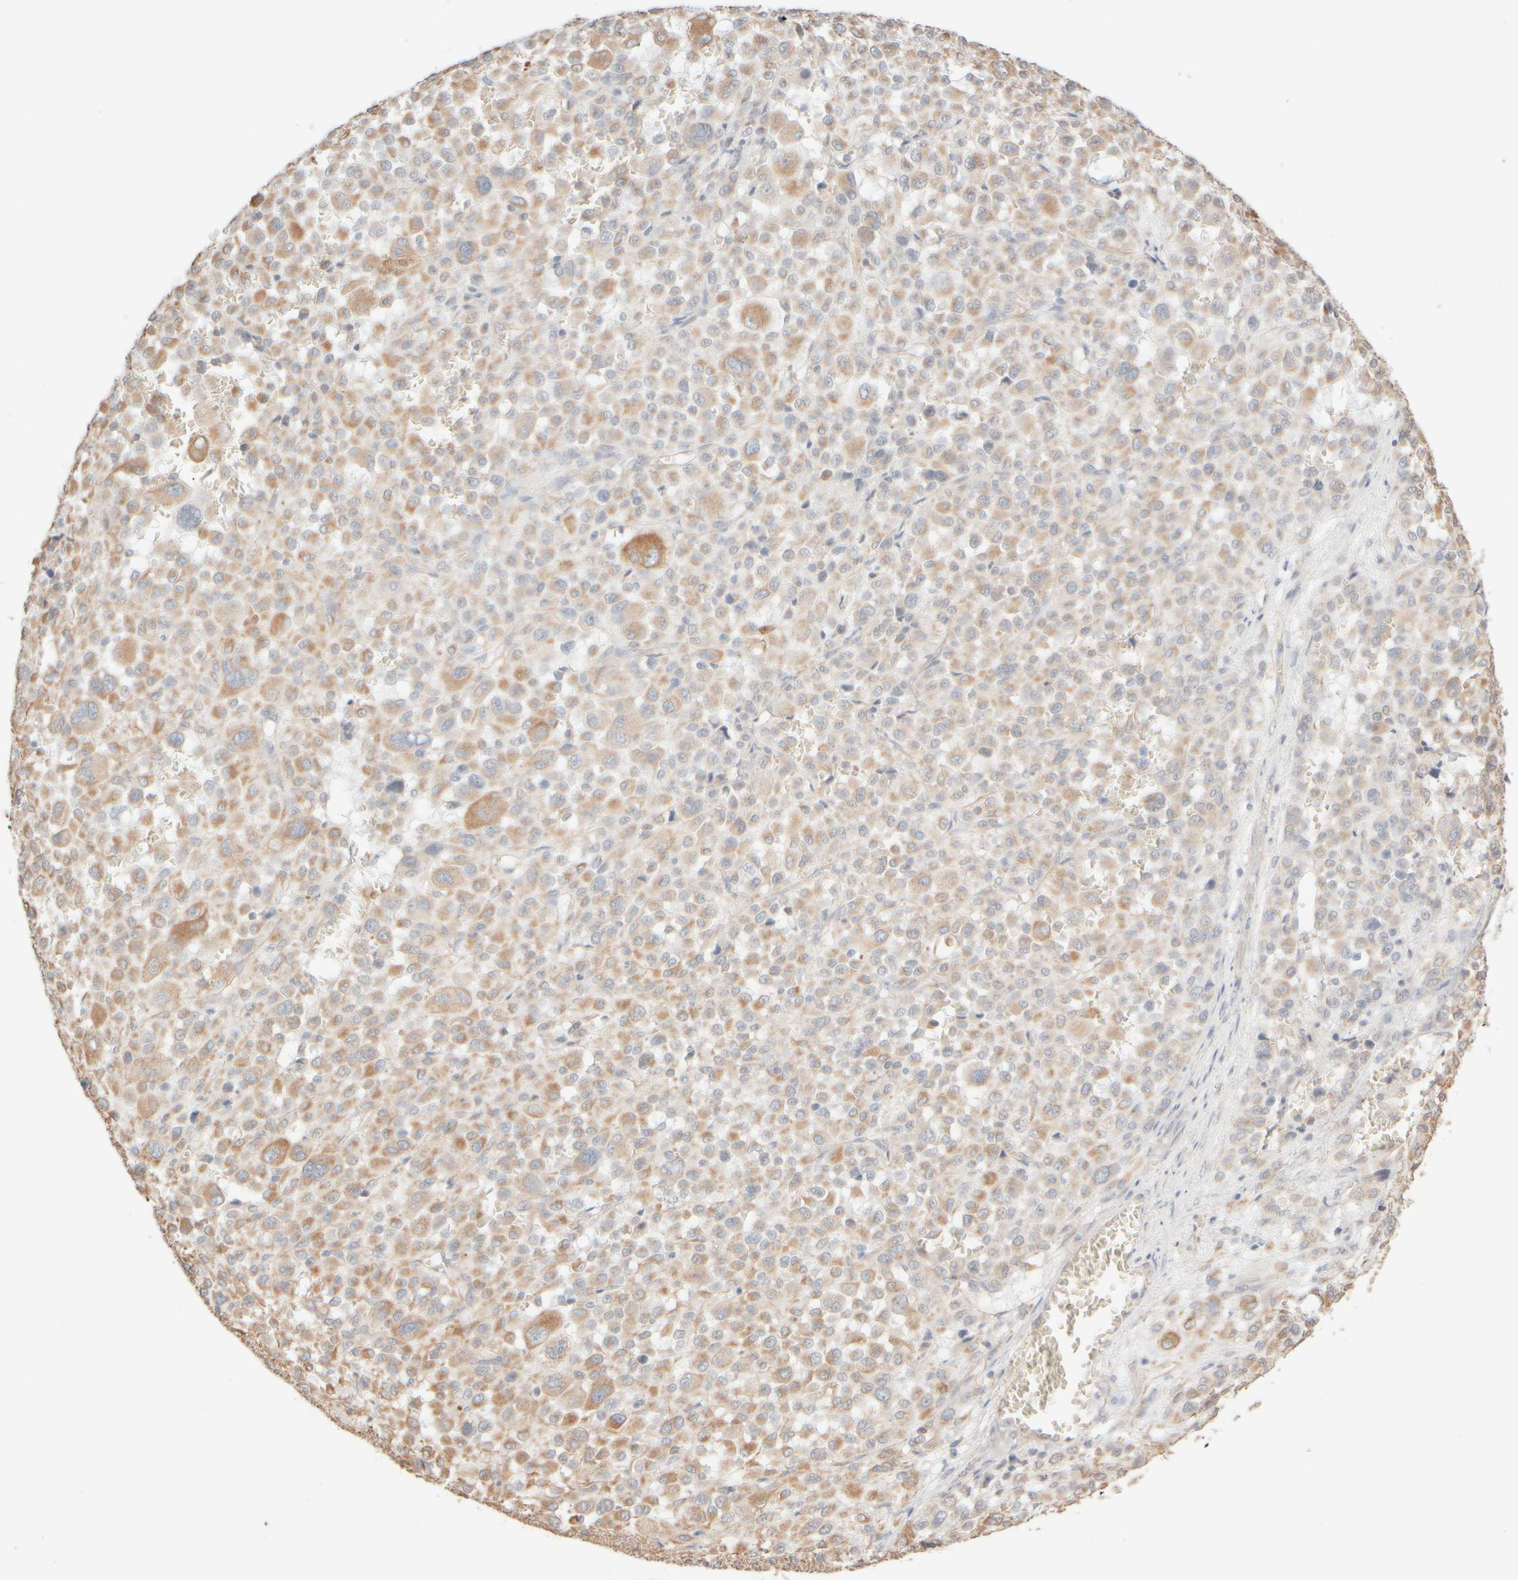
{"staining": {"intensity": "moderate", "quantity": "25%-75%", "location": "cytoplasmic/membranous"}, "tissue": "melanoma", "cell_type": "Tumor cells", "image_type": "cancer", "snomed": [{"axis": "morphology", "description": "Malignant melanoma, Metastatic site"}, {"axis": "topography", "description": "Skin"}], "caption": "DAB (3,3'-diaminobenzidine) immunohistochemical staining of malignant melanoma (metastatic site) displays moderate cytoplasmic/membranous protein staining in about 25%-75% of tumor cells.", "gene": "KRT15", "patient": {"sex": "female", "age": 74}}